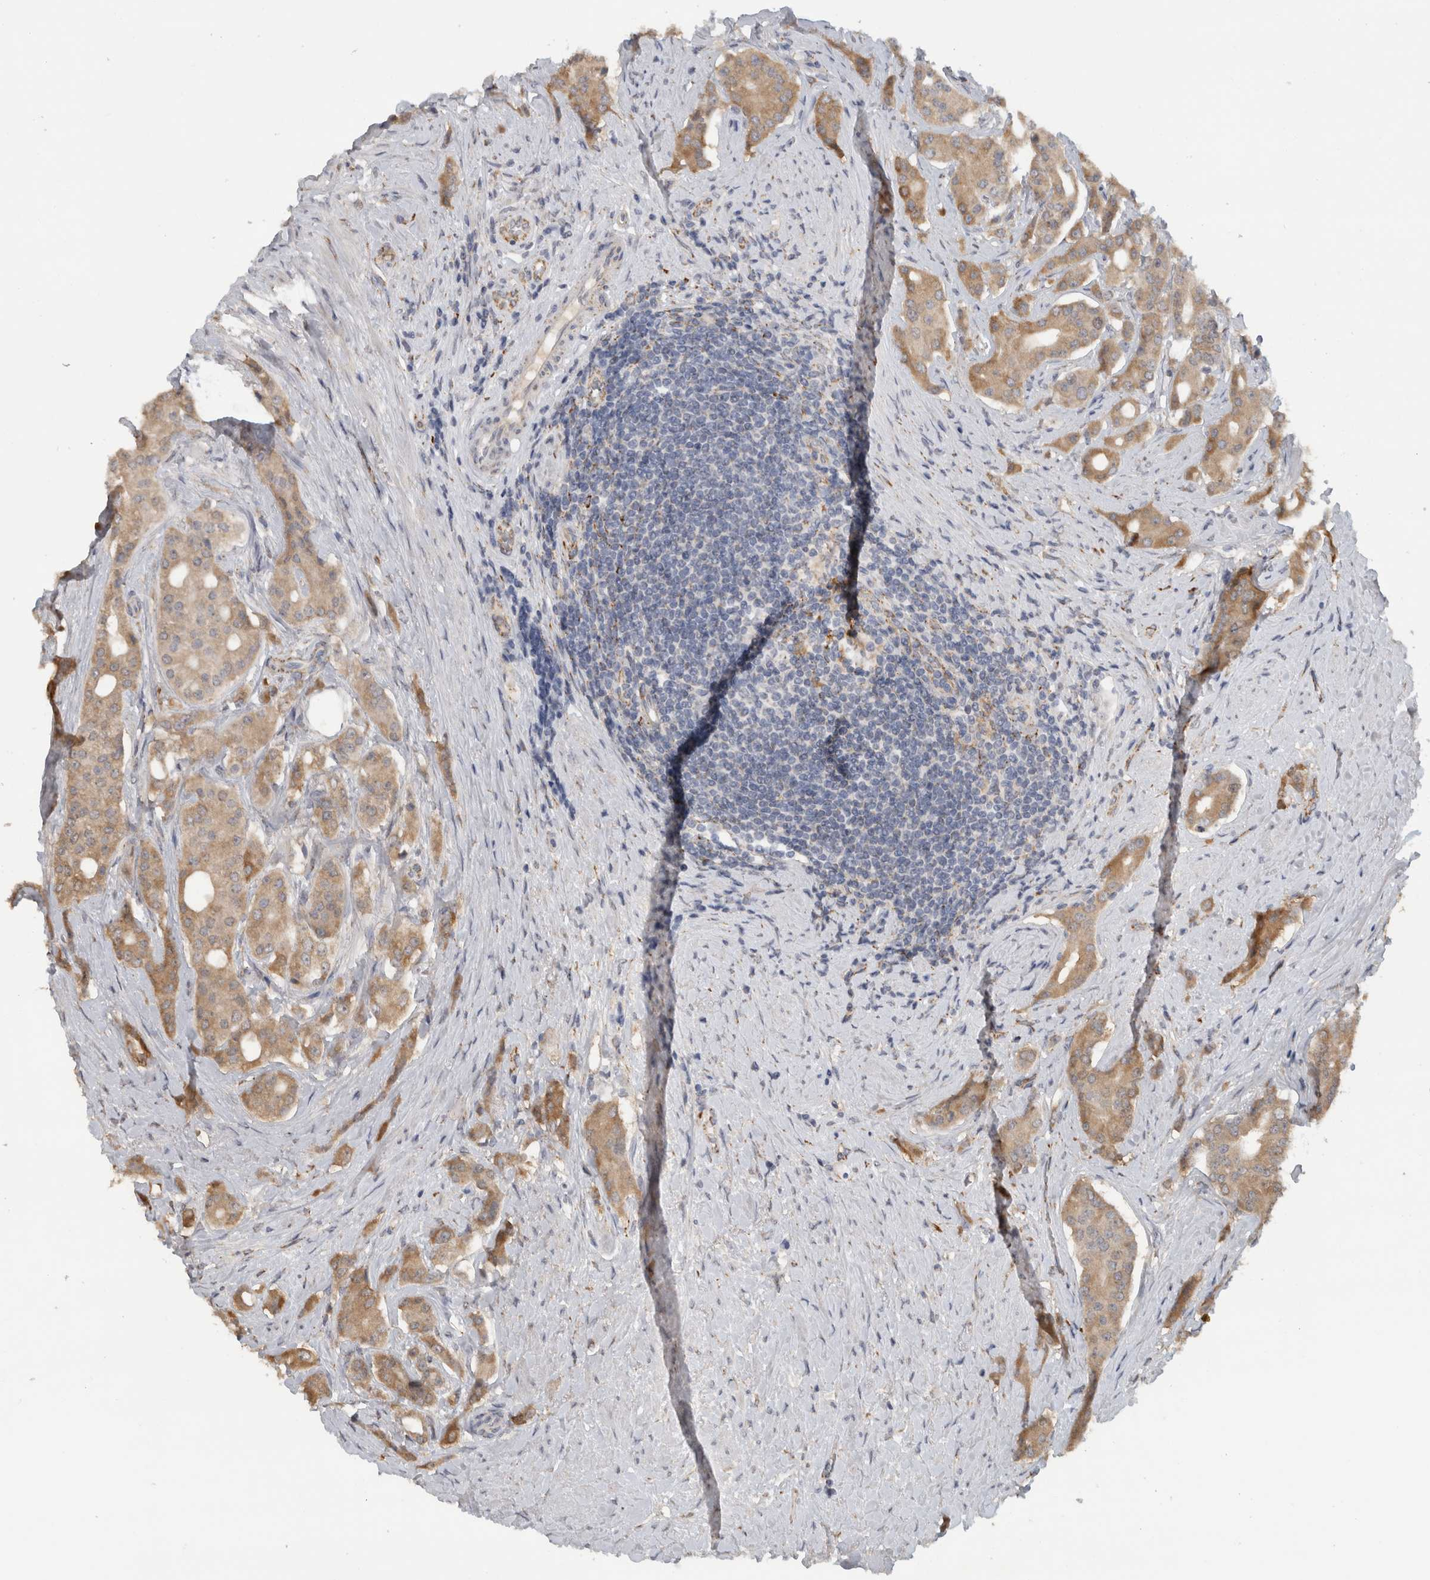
{"staining": {"intensity": "moderate", "quantity": ">75%", "location": "cytoplasmic/membranous"}, "tissue": "prostate cancer", "cell_type": "Tumor cells", "image_type": "cancer", "snomed": [{"axis": "morphology", "description": "Adenocarcinoma, High grade"}, {"axis": "topography", "description": "Prostate"}], "caption": "Human prostate cancer (adenocarcinoma (high-grade)) stained with a brown dye shows moderate cytoplasmic/membranous positive staining in approximately >75% of tumor cells.", "gene": "DYRK2", "patient": {"sex": "male", "age": 71}}